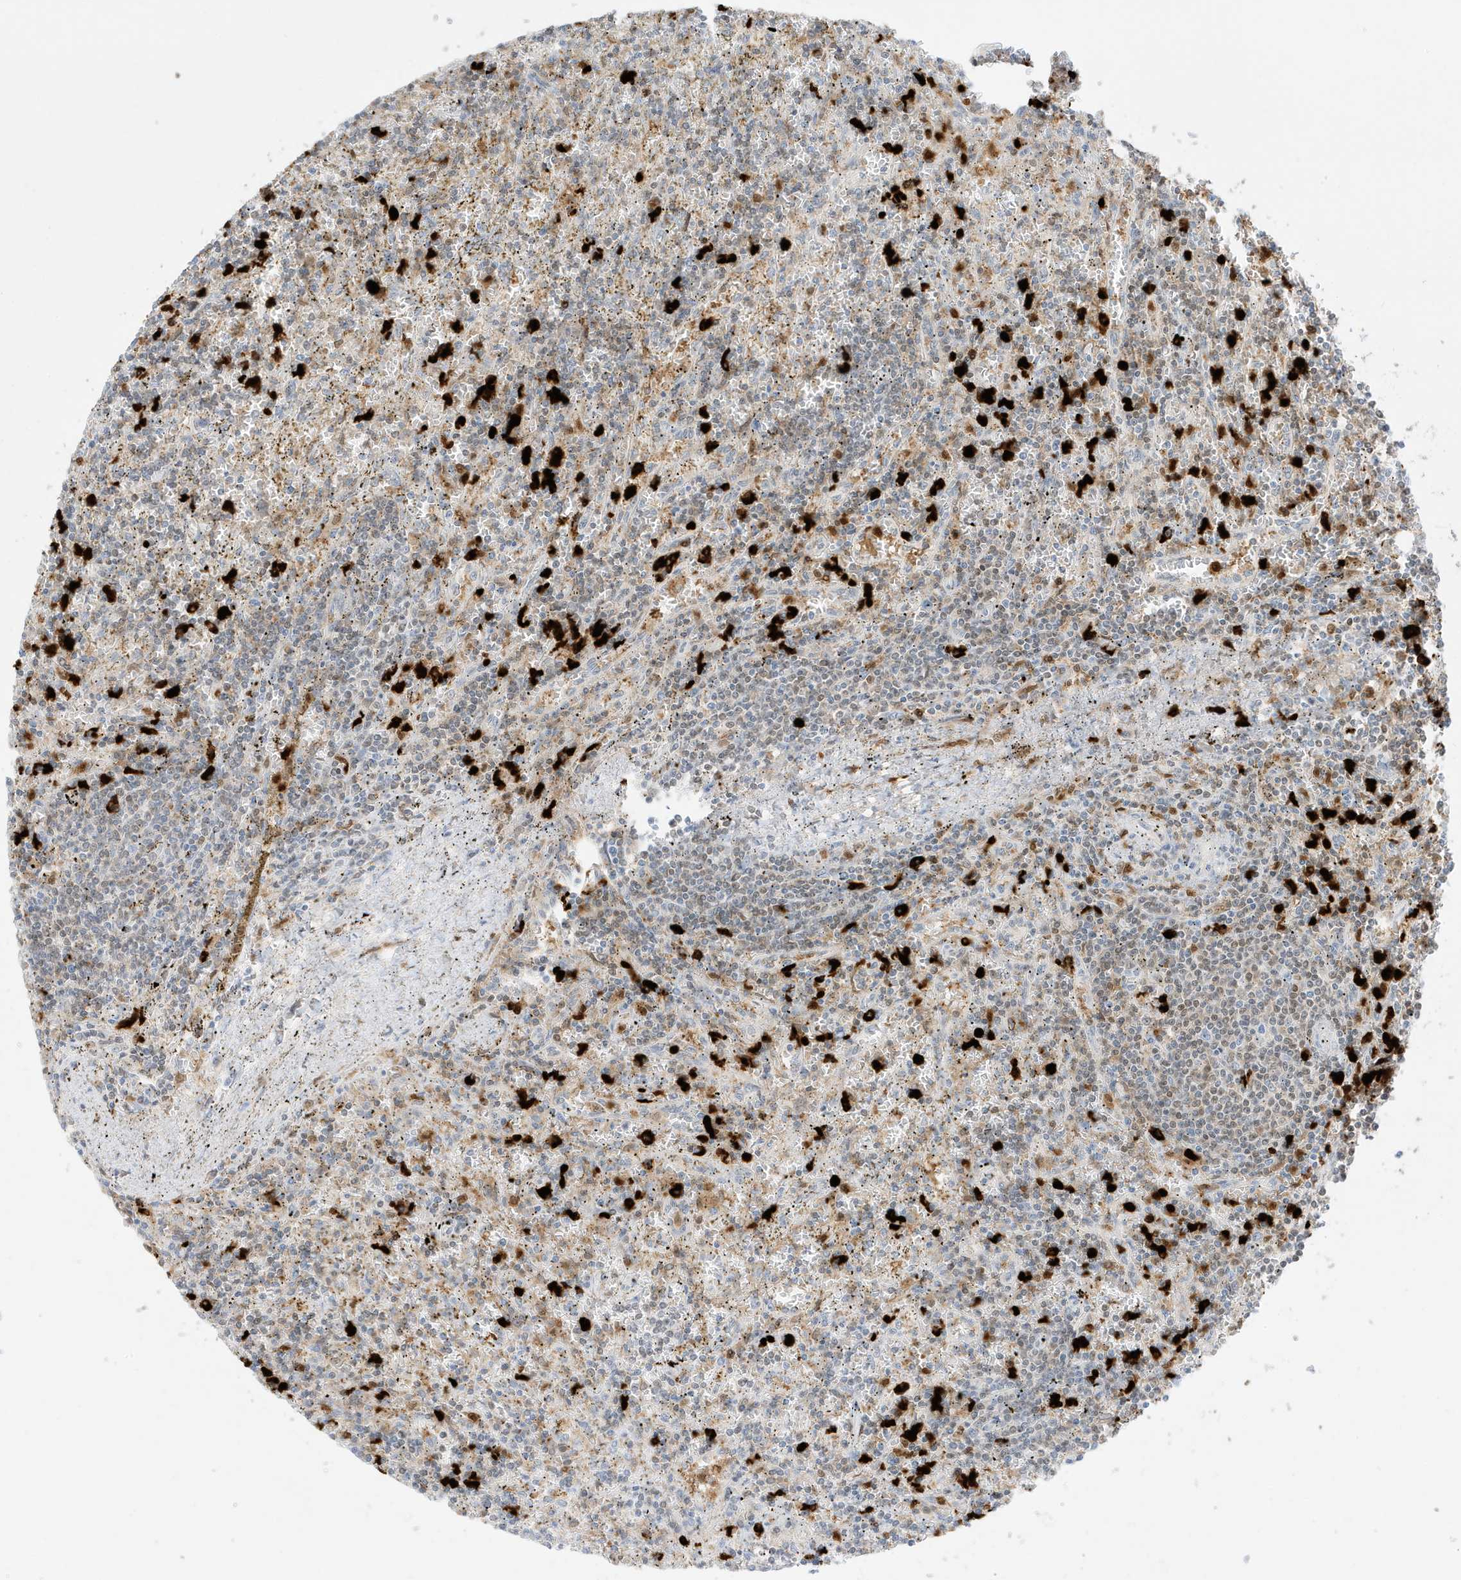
{"staining": {"intensity": "negative", "quantity": "none", "location": "none"}, "tissue": "lymphoma", "cell_type": "Tumor cells", "image_type": "cancer", "snomed": [{"axis": "morphology", "description": "Malignant lymphoma, non-Hodgkin's type, Low grade"}, {"axis": "topography", "description": "Spleen"}], "caption": "Histopathology image shows no significant protein expression in tumor cells of lymphoma. (DAB (3,3'-diaminobenzidine) IHC visualized using brightfield microscopy, high magnification).", "gene": "GCA", "patient": {"sex": "male", "age": 76}}